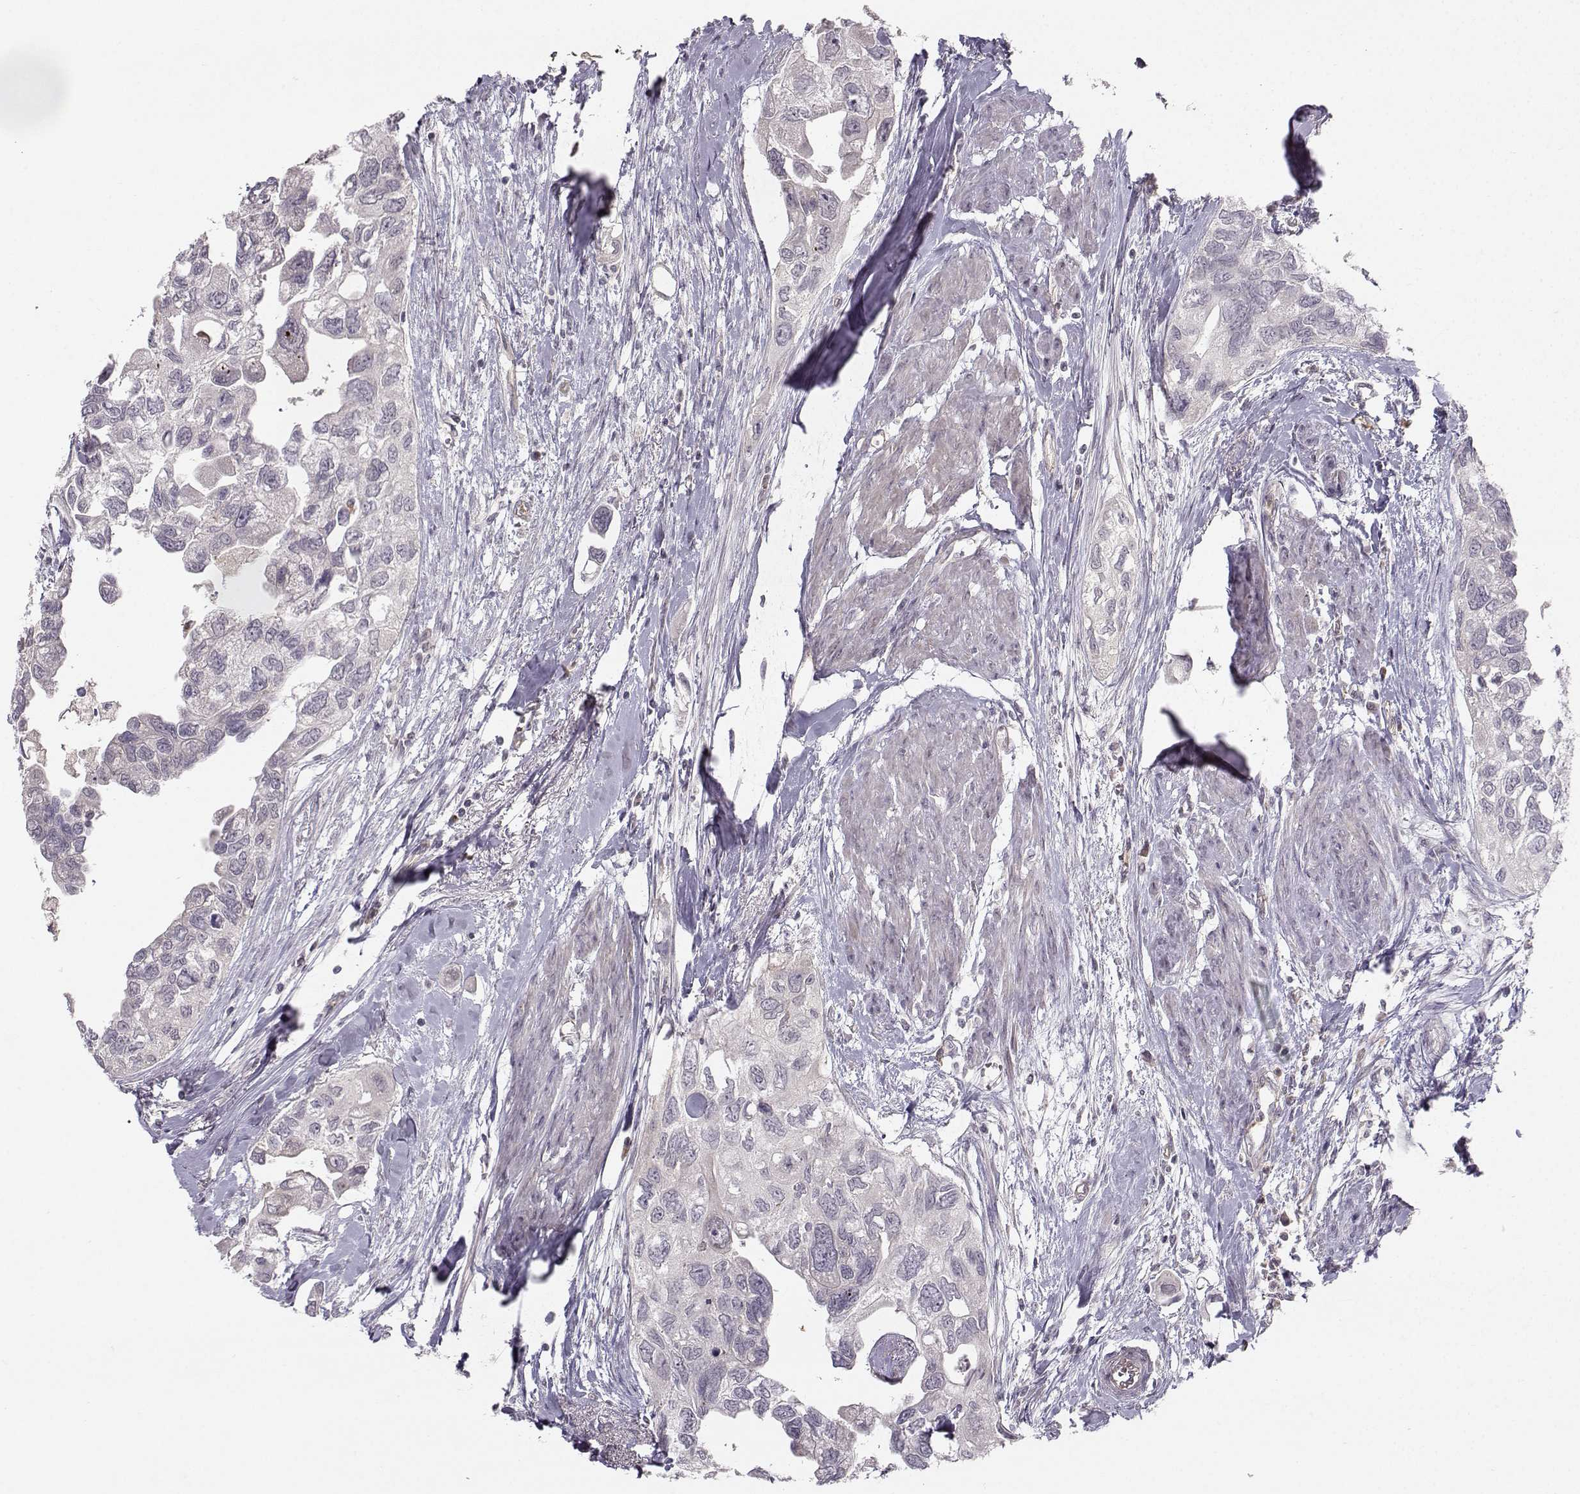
{"staining": {"intensity": "negative", "quantity": "none", "location": "none"}, "tissue": "urothelial cancer", "cell_type": "Tumor cells", "image_type": "cancer", "snomed": [{"axis": "morphology", "description": "Urothelial carcinoma, High grade"}, {"axis": "topography", "description": "Urinary bladder"}], "caption": "Tumor cells are negative for protein expression in human high-grade urothelial carcinoma.", "gene": "OPRD1", "patient": {"sex": "male", "age": 59}}